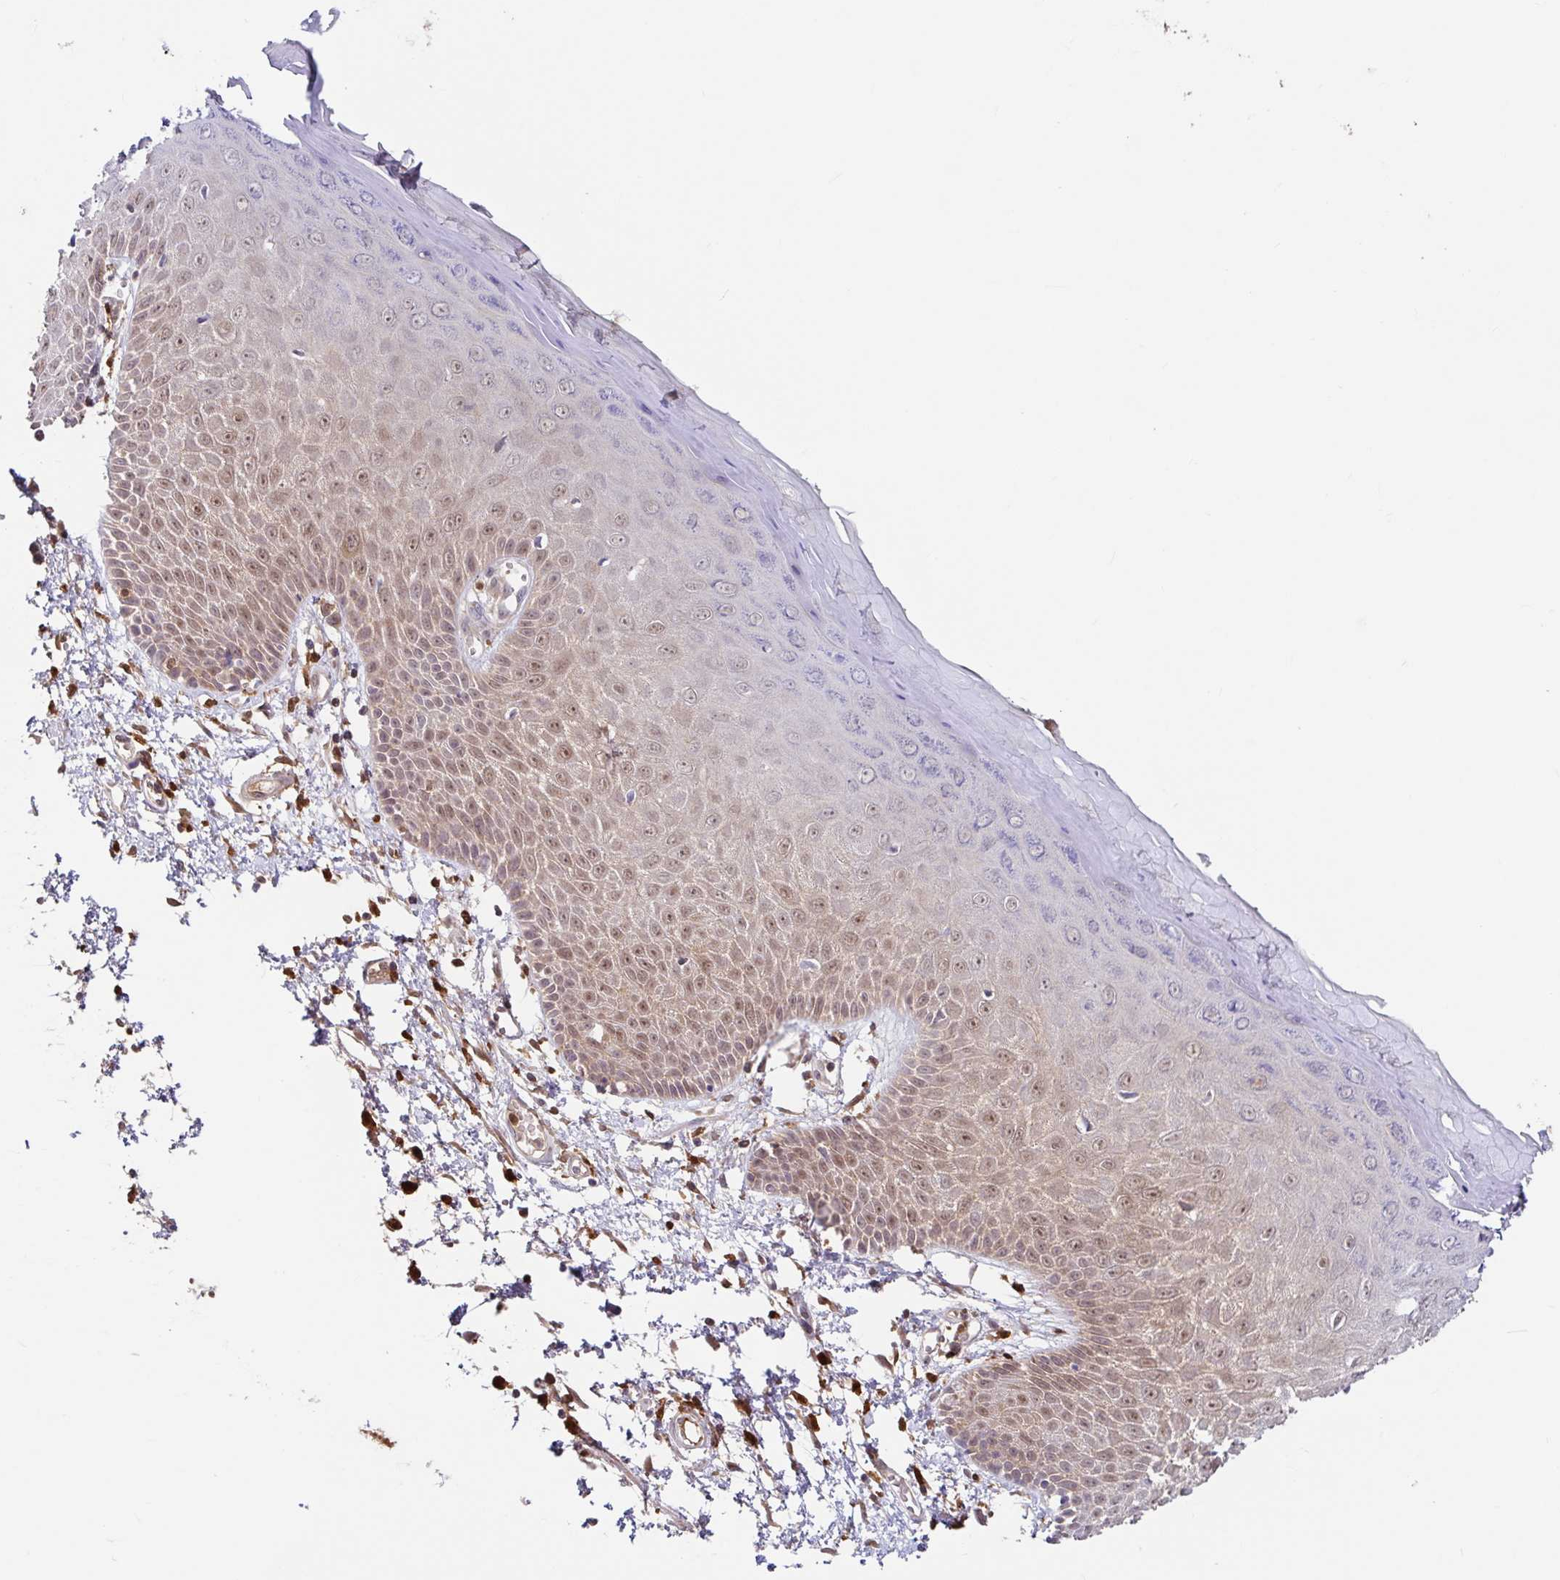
{"staining": {"intensity": "moderate", "quantity": ">75%", "location": "cytoplasmic/membranous,nuclear"}, "tissue": "skin", "cell_type": "Epidermal cells", "image_type": "normal", "snomed": [{"axis": "morphology", "description": "Normal tissue, NOS"}, {"axis": "topography", "description": "Anal"}, {"axis": "topography", "description": "Peripheral nerve tissue"}], "caption": "Immunohistochemistry (IHC) (DAB (3,3'-diaminobenzidine)) staining of unremarkable human skin demonstrates moderate cytoplasmic/membranous,nuclear protein staining in approximately >75% of epidermal cells. The protein is shown in brown color, while the nuclei are stained blue.", "gene": "BLVRA", "patient": {"sex": "male", "age": 78}}